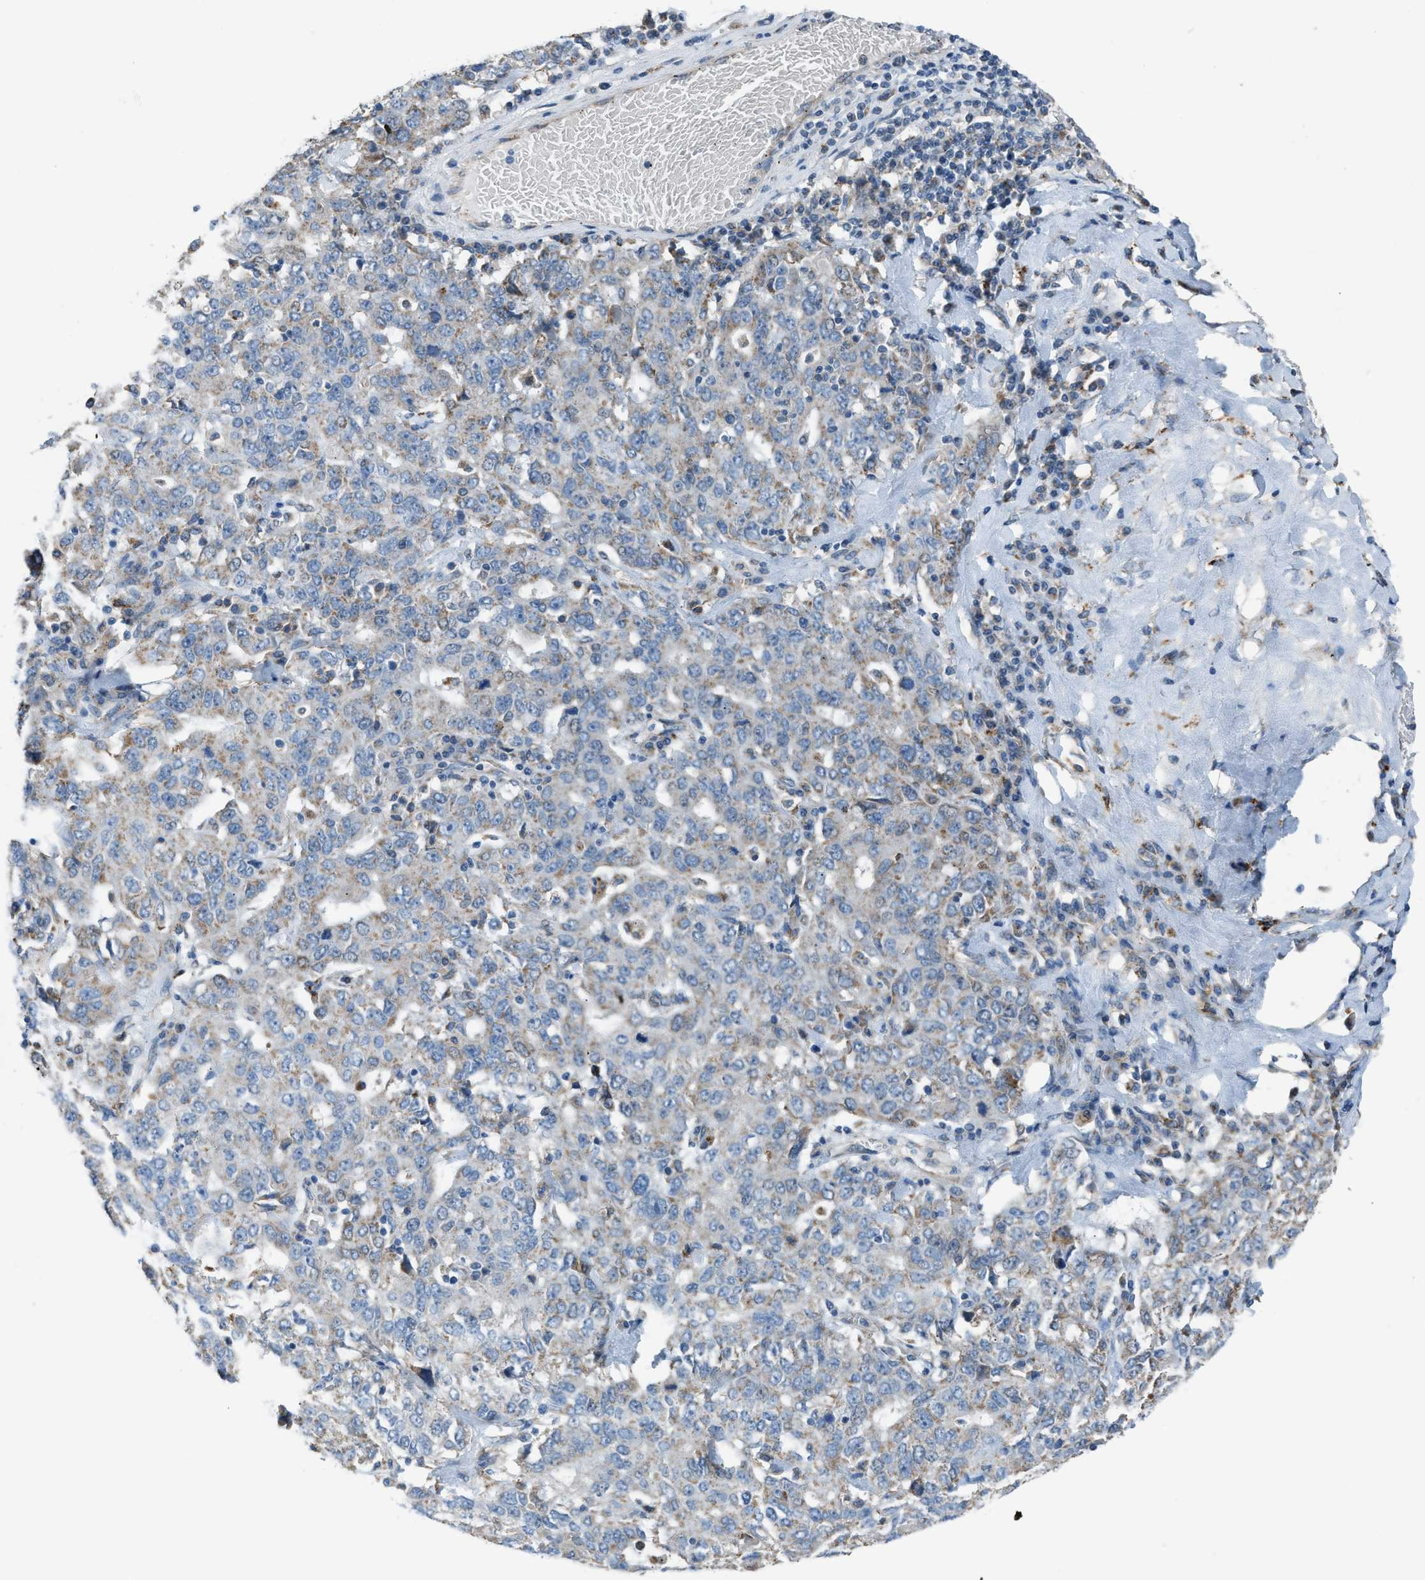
{"staining": {"intensity": "moderate", "quantity": "<25%", "location": "cytoplasmic/membranous"}, "tissue": "ovarian cancer", "cell_type": "Tumor cells", "image_type": "cancer", "snomed": [{"axis": "morphology", "description": "Carcinoma, endometroid"}, {"axis": "topography", "description": "Ovary"}], "caption": "Moderate cytoplasmic/membranous positivity is appreciated in approximately <25% of tumor cells in ovarian cancer.", "gene": "SMIM20", "patient": {"sex": "female", "age": 62}}